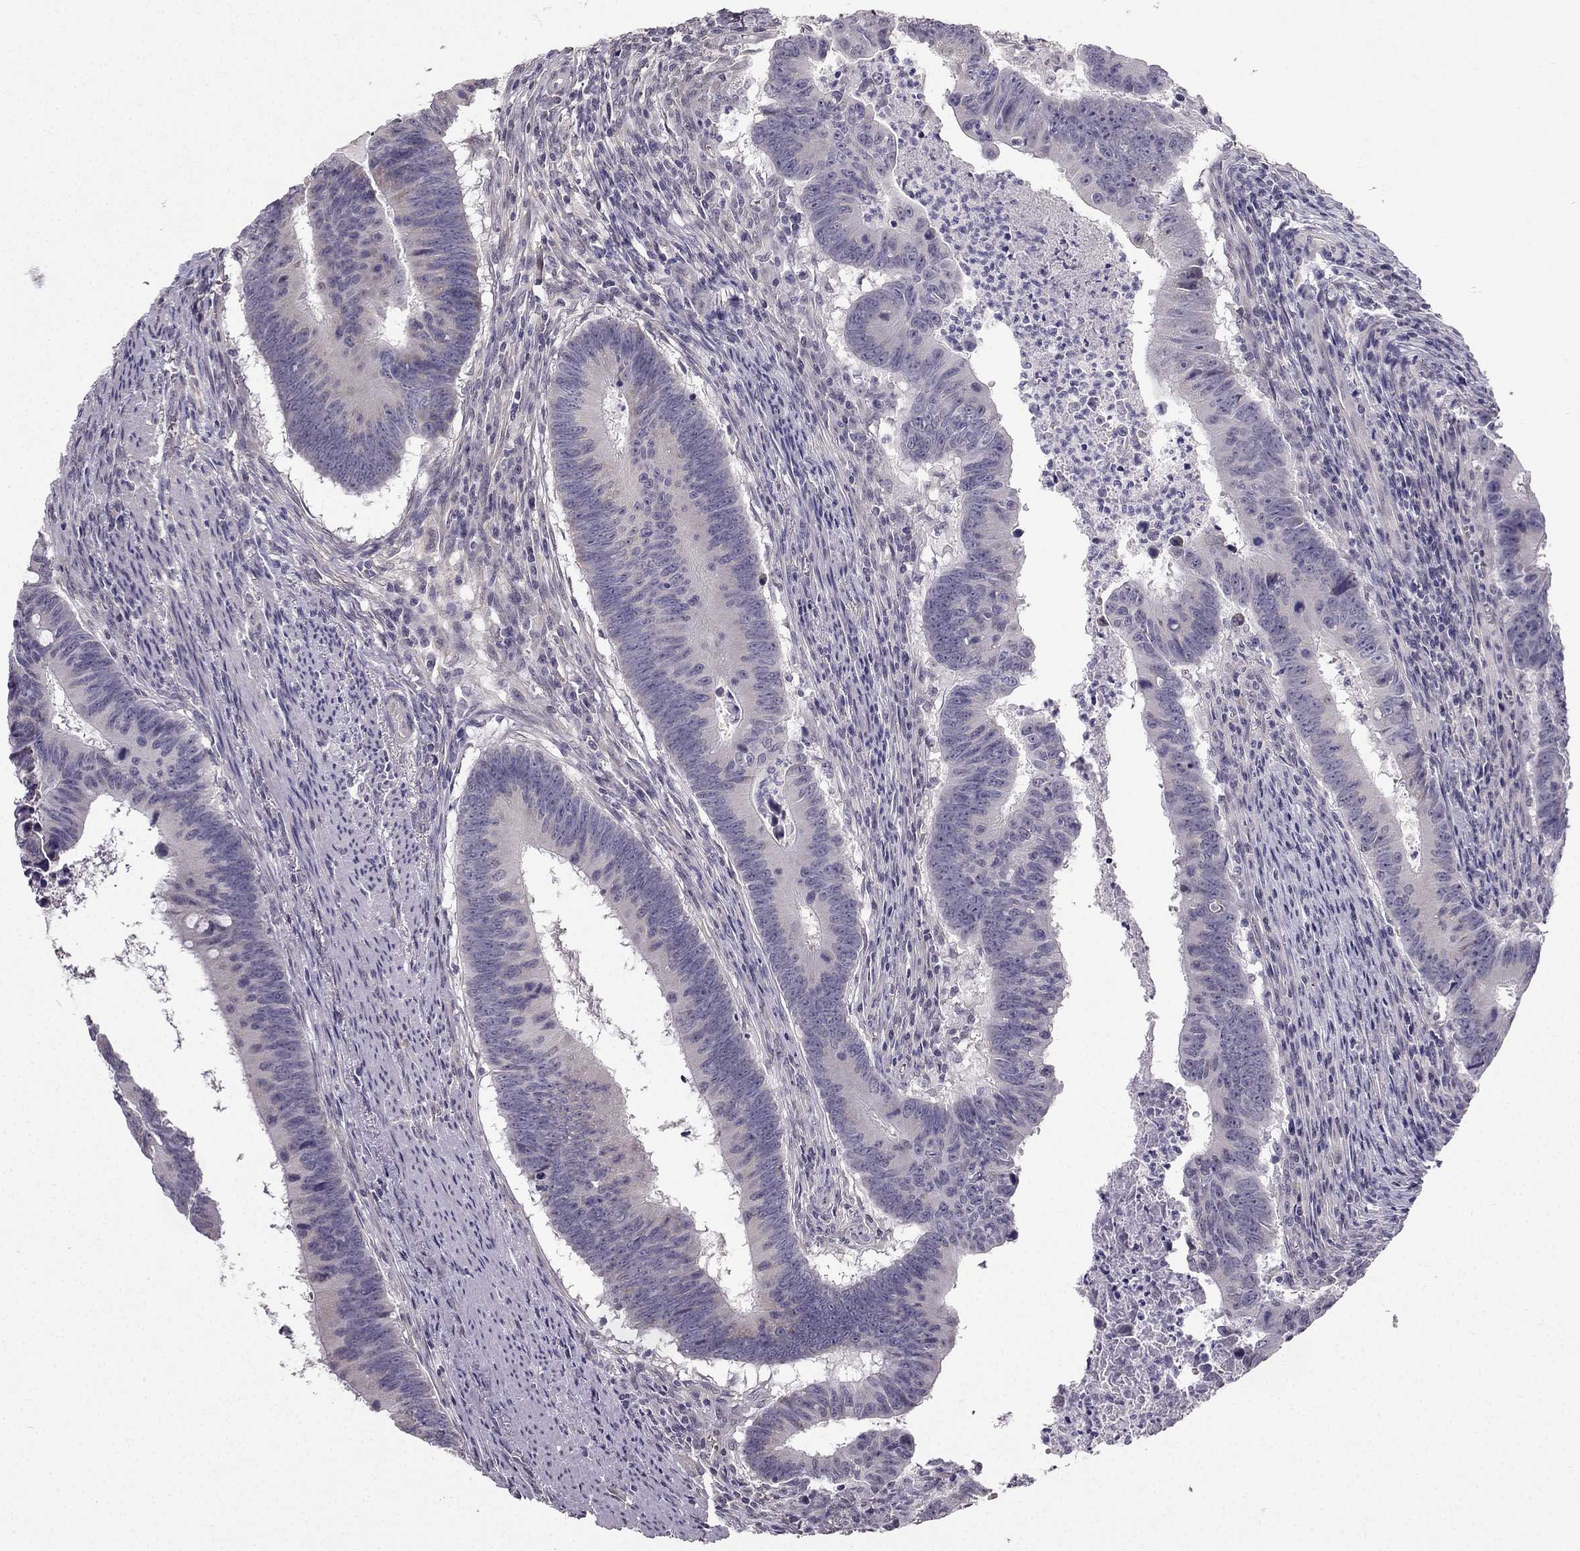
{"staining": {"intensity": "negative", "quantity": "none", "location": "none"}, "tissue": "colorectal cancer", "cell_type": "Tumor cells", "image_type": "cancer", "snomed": [{"axis": "morphology", "description": "Adenocarcinoma, NOS"}, {"axis": "topography", "description": "Colon"}], "caption": "High magnification brightfield microscopy of colorectal cancer stained with DAB (3,3'-diaminobenzidine) (brown) and counterstained with hematoxylin (blue): tumor cells show no significant expression.", "gene": "TSPYL5", "patient": {"sex": "female", "age": 87}}